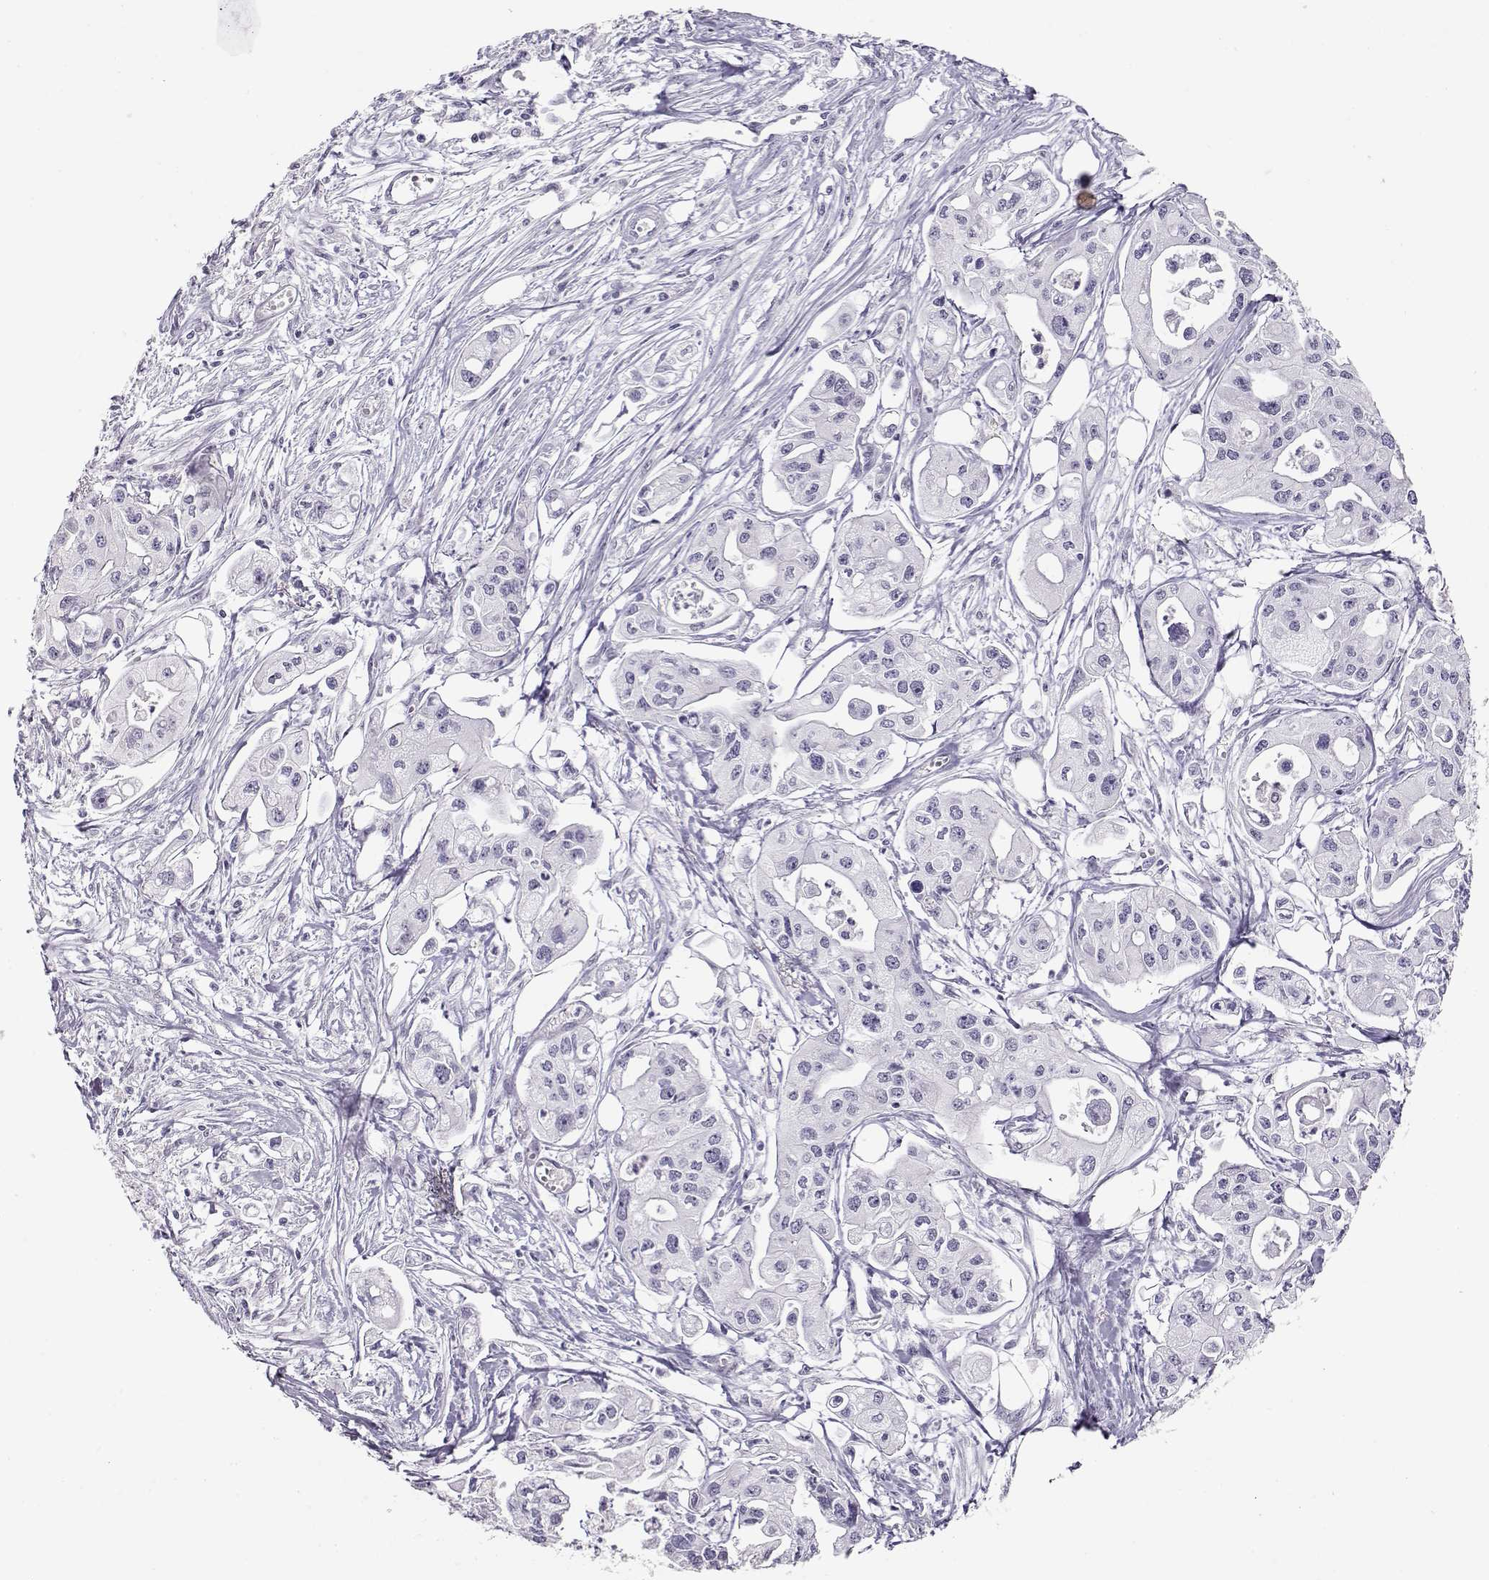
{"staining": {"intensity": "negative", "quantity": "none", "location": "none"}, "tissue": "pancreatic cancer", "cell_type": "Tumor cells", "image_type": "cancer", "snomed": [{"axis": "morphology", "description": "Adenocarcinoma, NOS"}, {"axis": "topography", "description": "Pancreas"}], "caption": "This is an immunohistochemistry histopathology image of human pancreatic adenocarcinoma. There is no expression in tumor cells.", "gene": "IMPG1", "patient": {"sex": "male", "age": 70}}